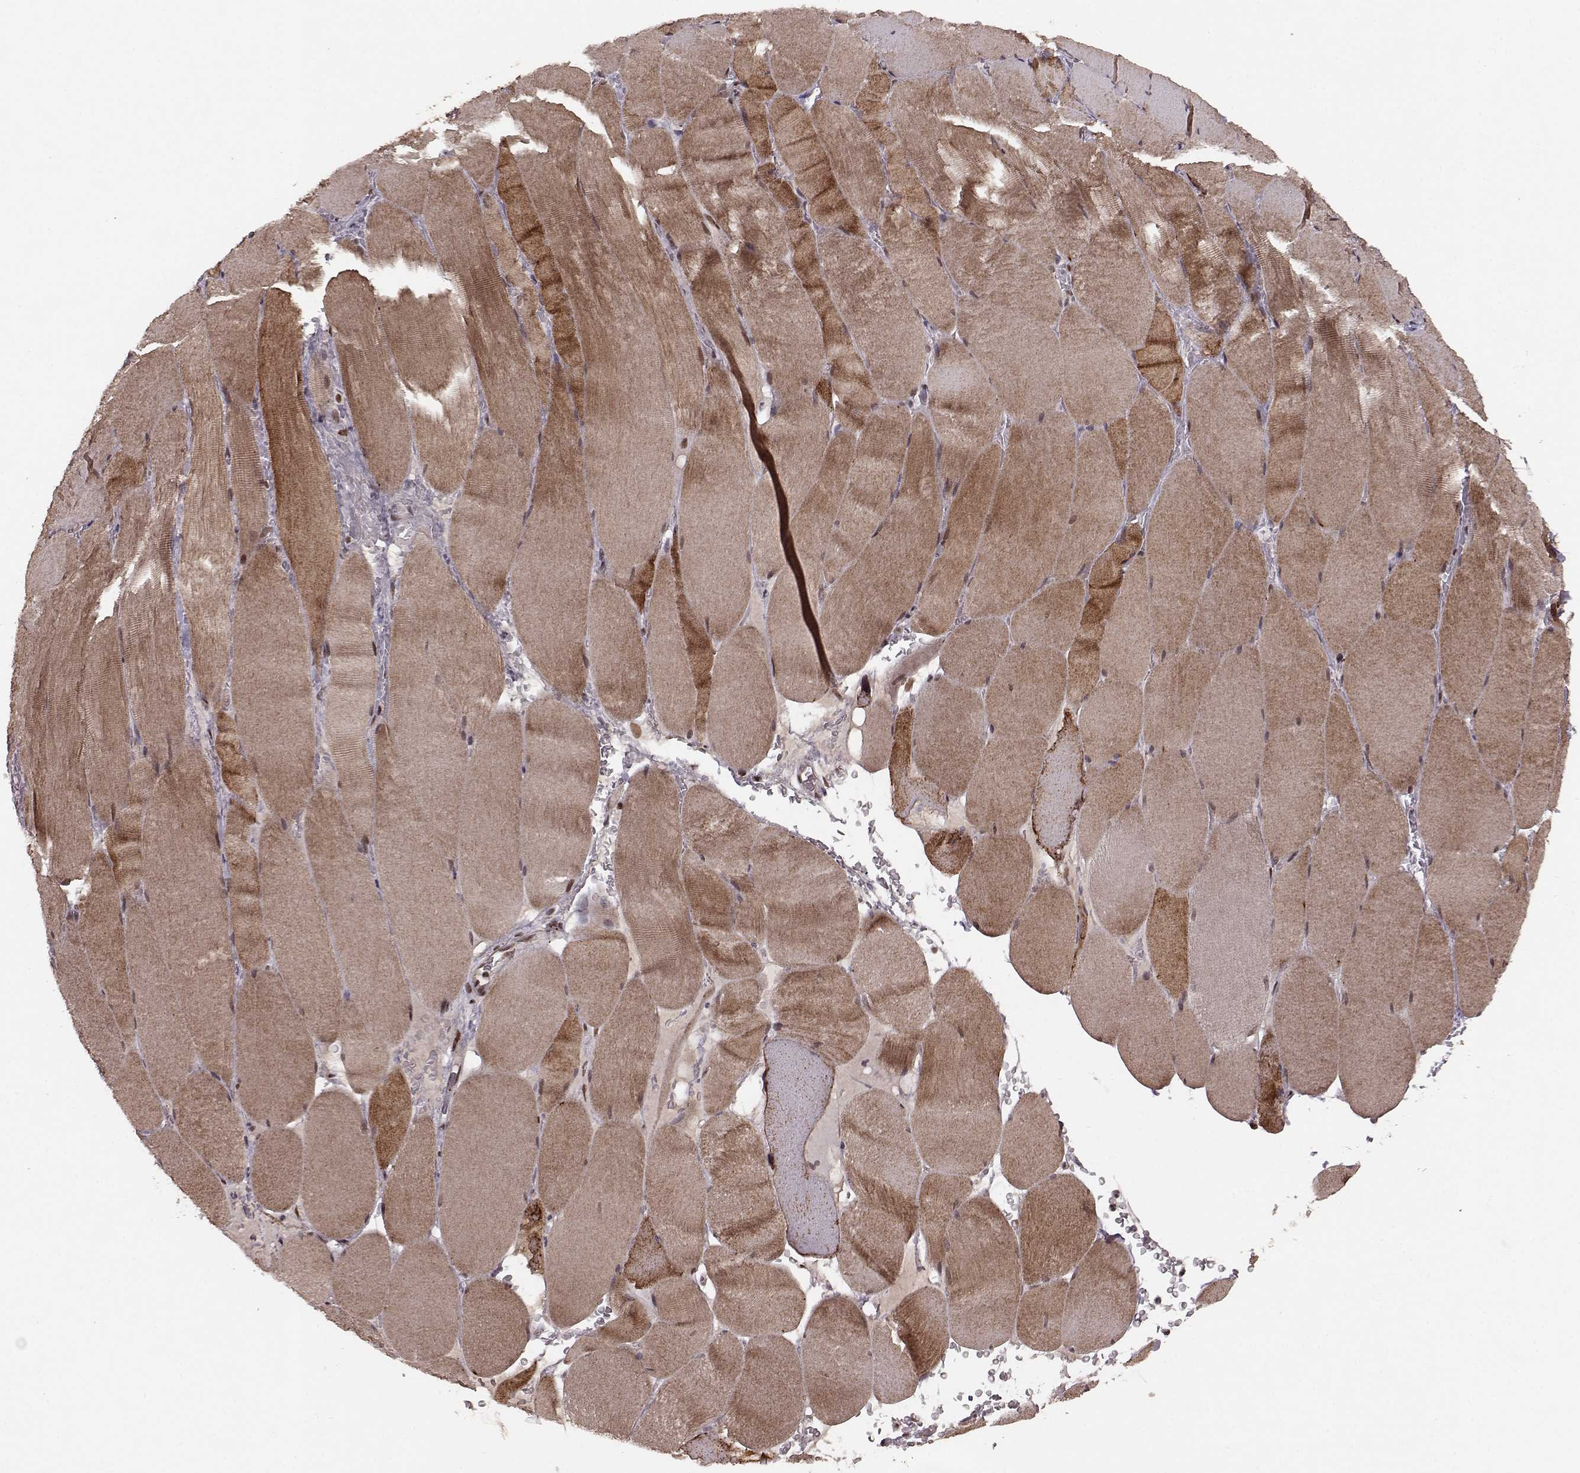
{"staining": {"intensity": "moderate", "quantity": "25%-75%", "location": "cytoplasmic/membranous,nuclear"}, "tissue": "skeletal muscle", "cell_type": "Myocytes", "image_type": "normal", "snomed": [{"axis": "morphology", "description": "Normal tissue, NOS"}, {"axis": "topography", "description": "Skeletal muscle"}], "caption": "Protein staining of normal skeletal muscle reveals moderate cytoplasmic/membranous,nuclear staining in about 25%-75% of myocytes. Ihc stains the protein in brown and the nuclei are stained blue.", "gene": "RRAGD", "patient": {"sex": "male", "age": 56}}